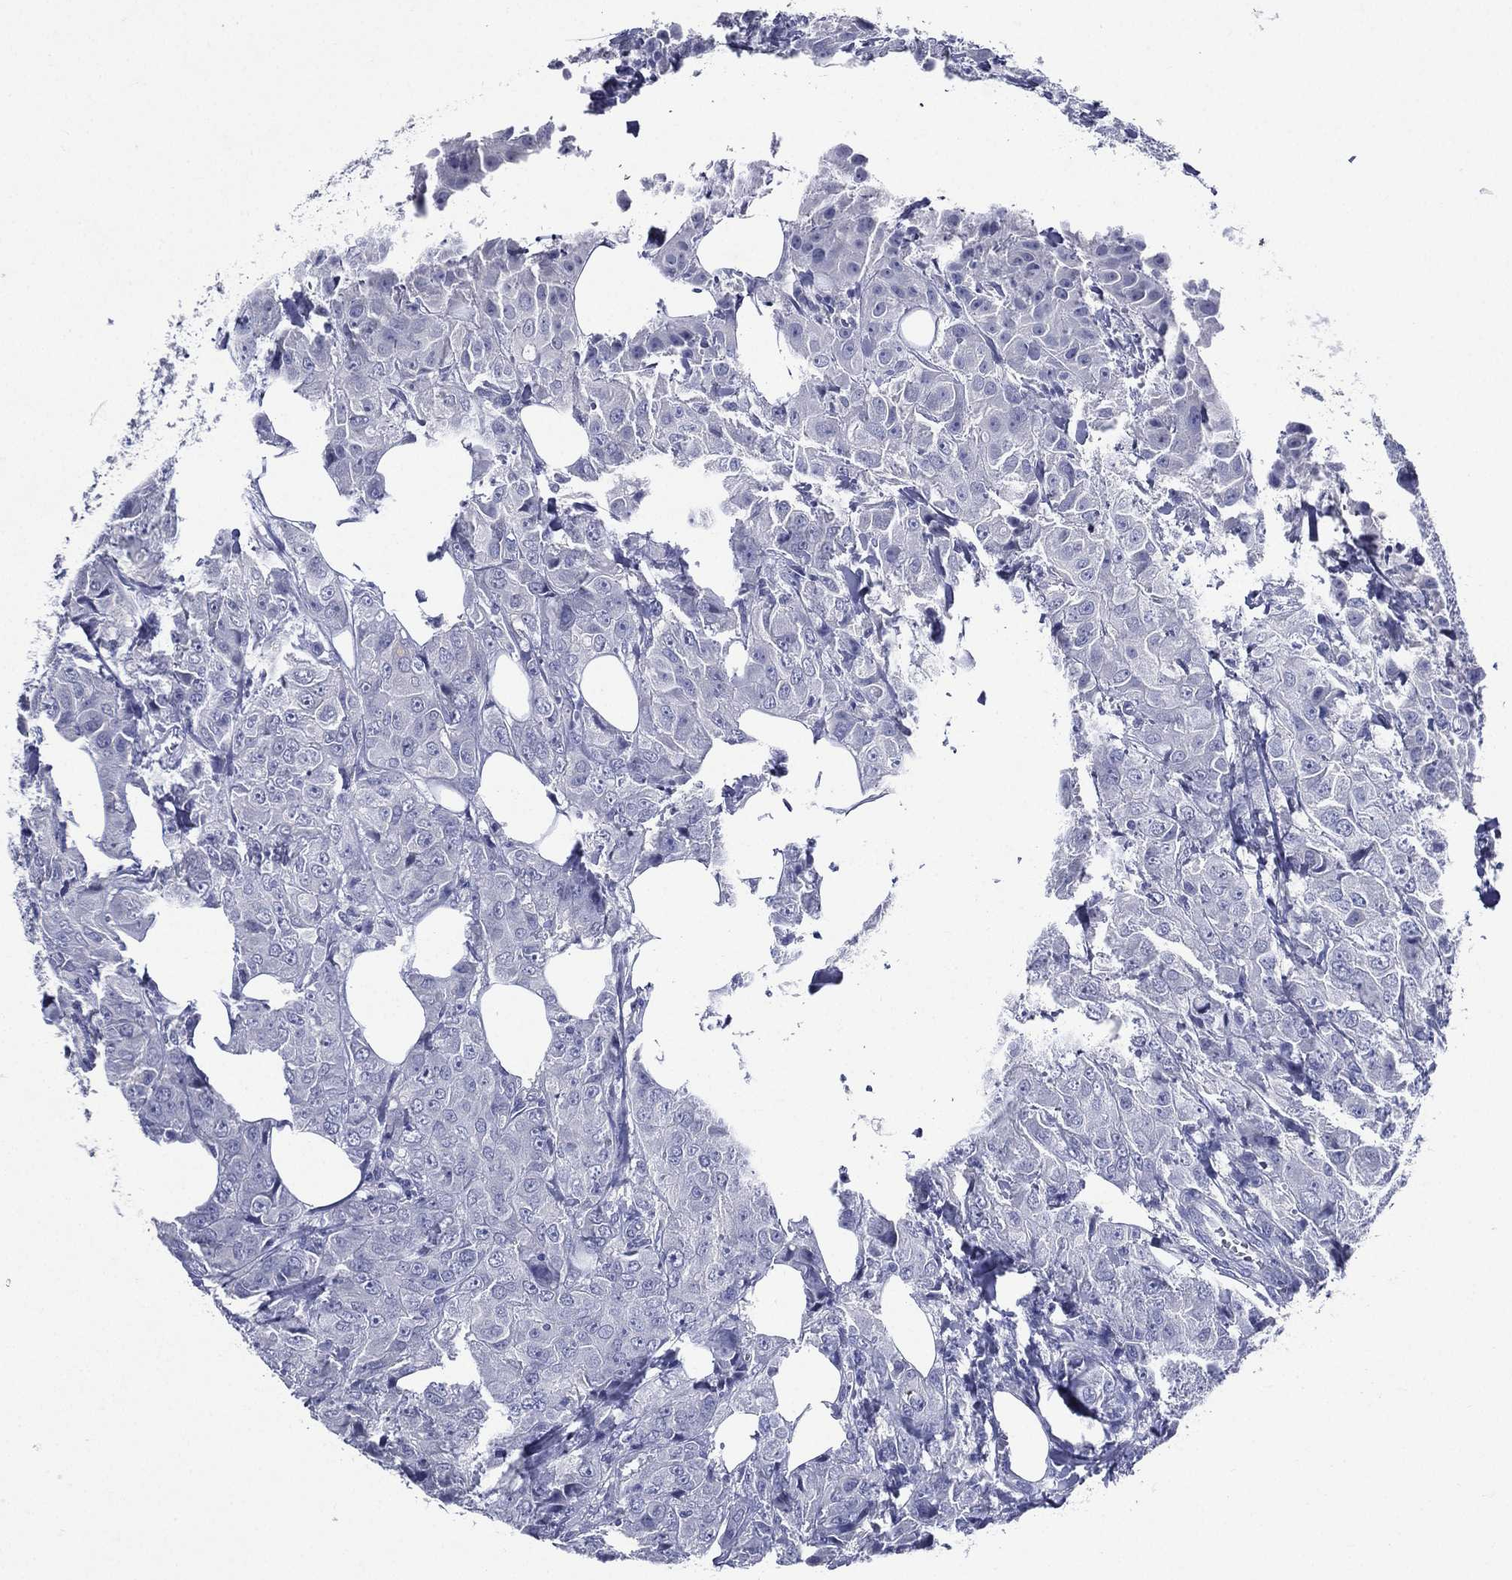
{"staining": {"intensity": "negative", "quantity": "none", "location": "none"}, "tissue": "breast cancer", "cell_type": "Tumor cells", "image_type": "cancer", "snomed": [{"axis": "morphology", "description": "Duct carcinoma"}, {"axis": "topography", "description": "Breast"}], "caption": "High magnification brightfield microscopy of breast intraductal carcinoma stained with DAB (brown) and counterstained with hematoxylin (blue): tumor cells show no significant staining.", "gene": "TGM1", "patient": {"sex": "female", "age": 43}}